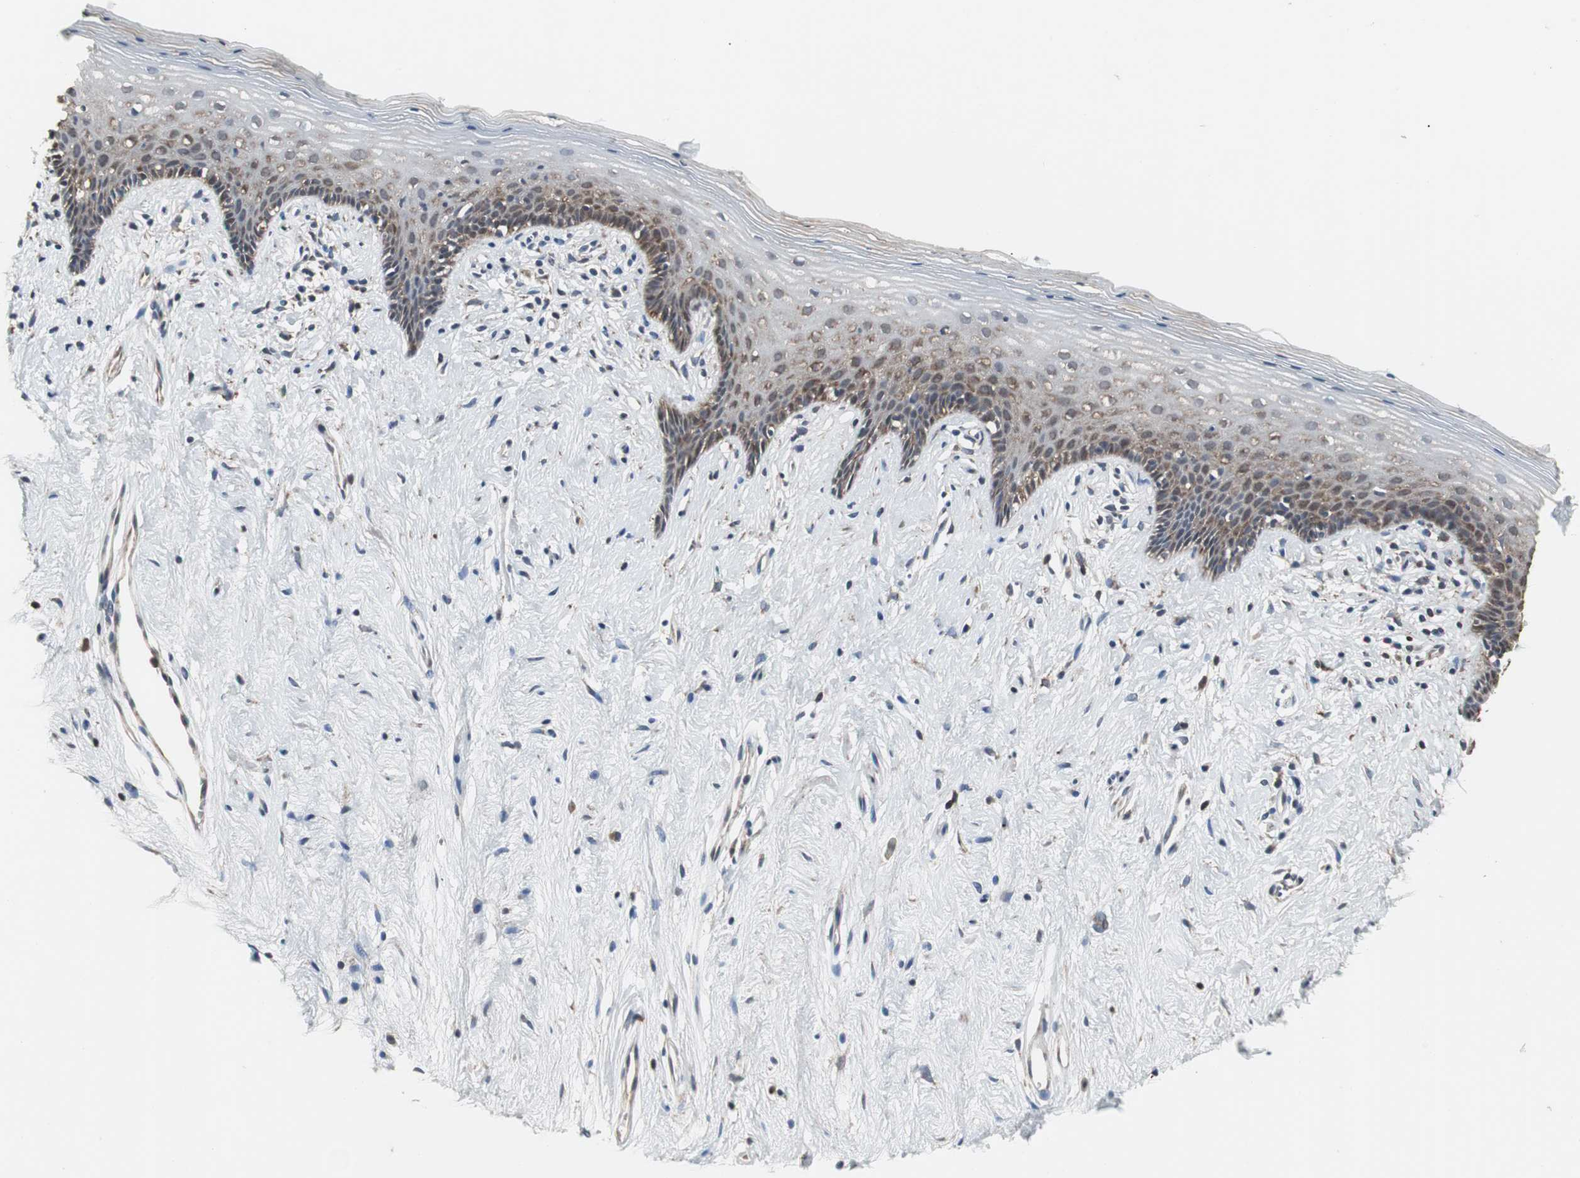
{"staining": {"intensity": "strong", "quantity": "25%-75%", "location": "cytoplasmic/membranous"}, "tissue": "vagina", "cell_type": "Squamous epithelial cells", "image_type": "normal", "snomed": [{"axis": "morphology", "description": "Normal tissue, NOS"}, {"axis": "topography", "description": "Vagina"}], "caption": "About 25%-75% of squamous epithelial cells in normal human vagina exhibit strong cytoplasmic/membranous protein staining as visualized by brown immunohistochemical staining.", "gene": "ZSCAN22", "patient": {"sex": "female", "age": 44}}